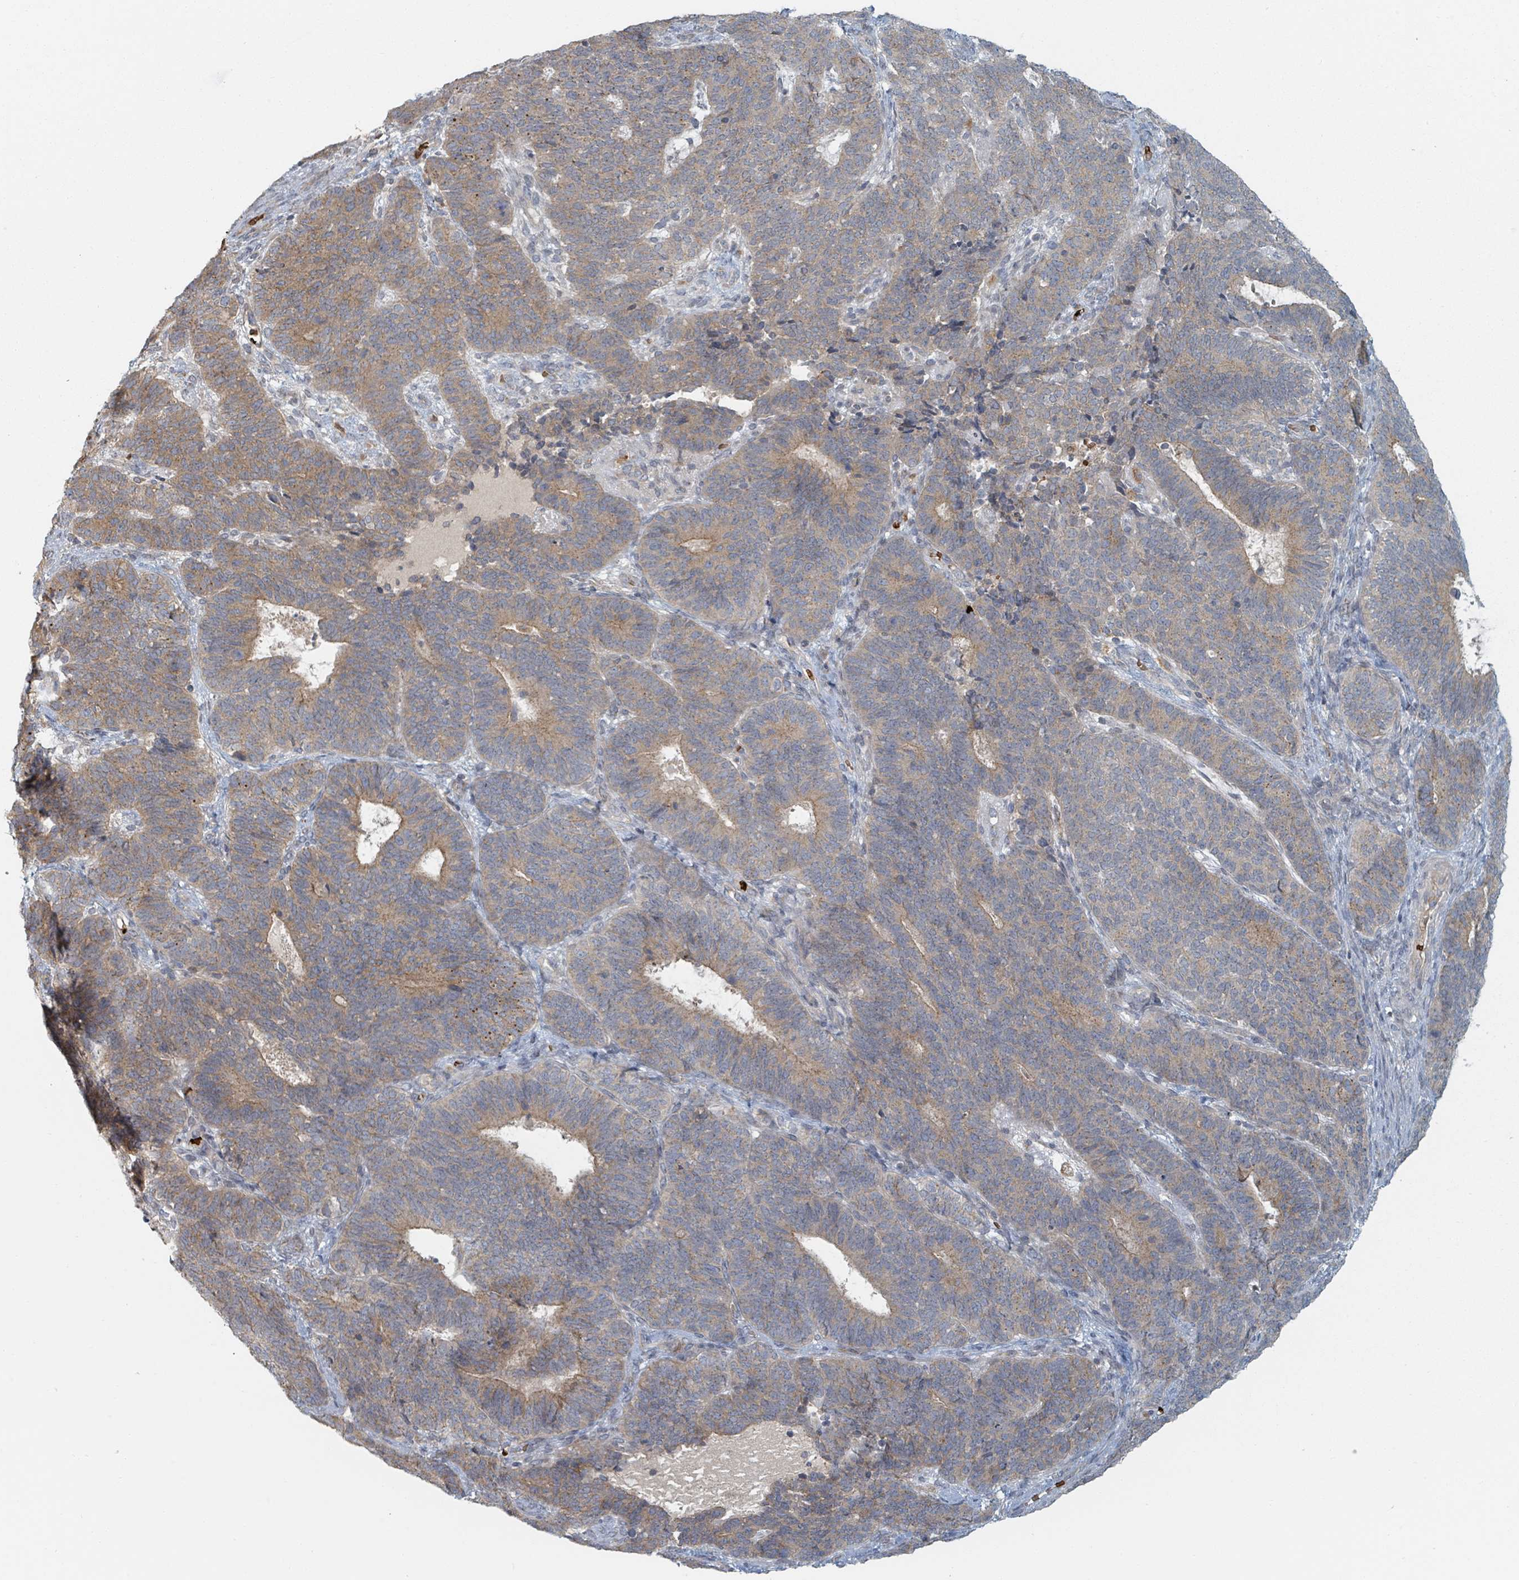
{"staining": {"intensity": "moderate", "quantity": "25%-75%", "location": "cytoplasmic/membranous"}, "tissue": "endometrial cancer", "cell_type": "Tumor cells", "image_type": "cancer", "snomed": [{"axis": "morphology", "description": "Adenocarcinoma, NOS"}, {"axis": "topography", "description": "Endometrium"}], "caption": "The micrograph displays immunohistochemical staining of adenocarcinoma (endometrial). There is moderate cytoplasmic/membranous positivity is identified in approximately 25%-75% of tumor cells.", "gene": "TRPC4AP", "patient": {"sex": "female", "age": 70}}